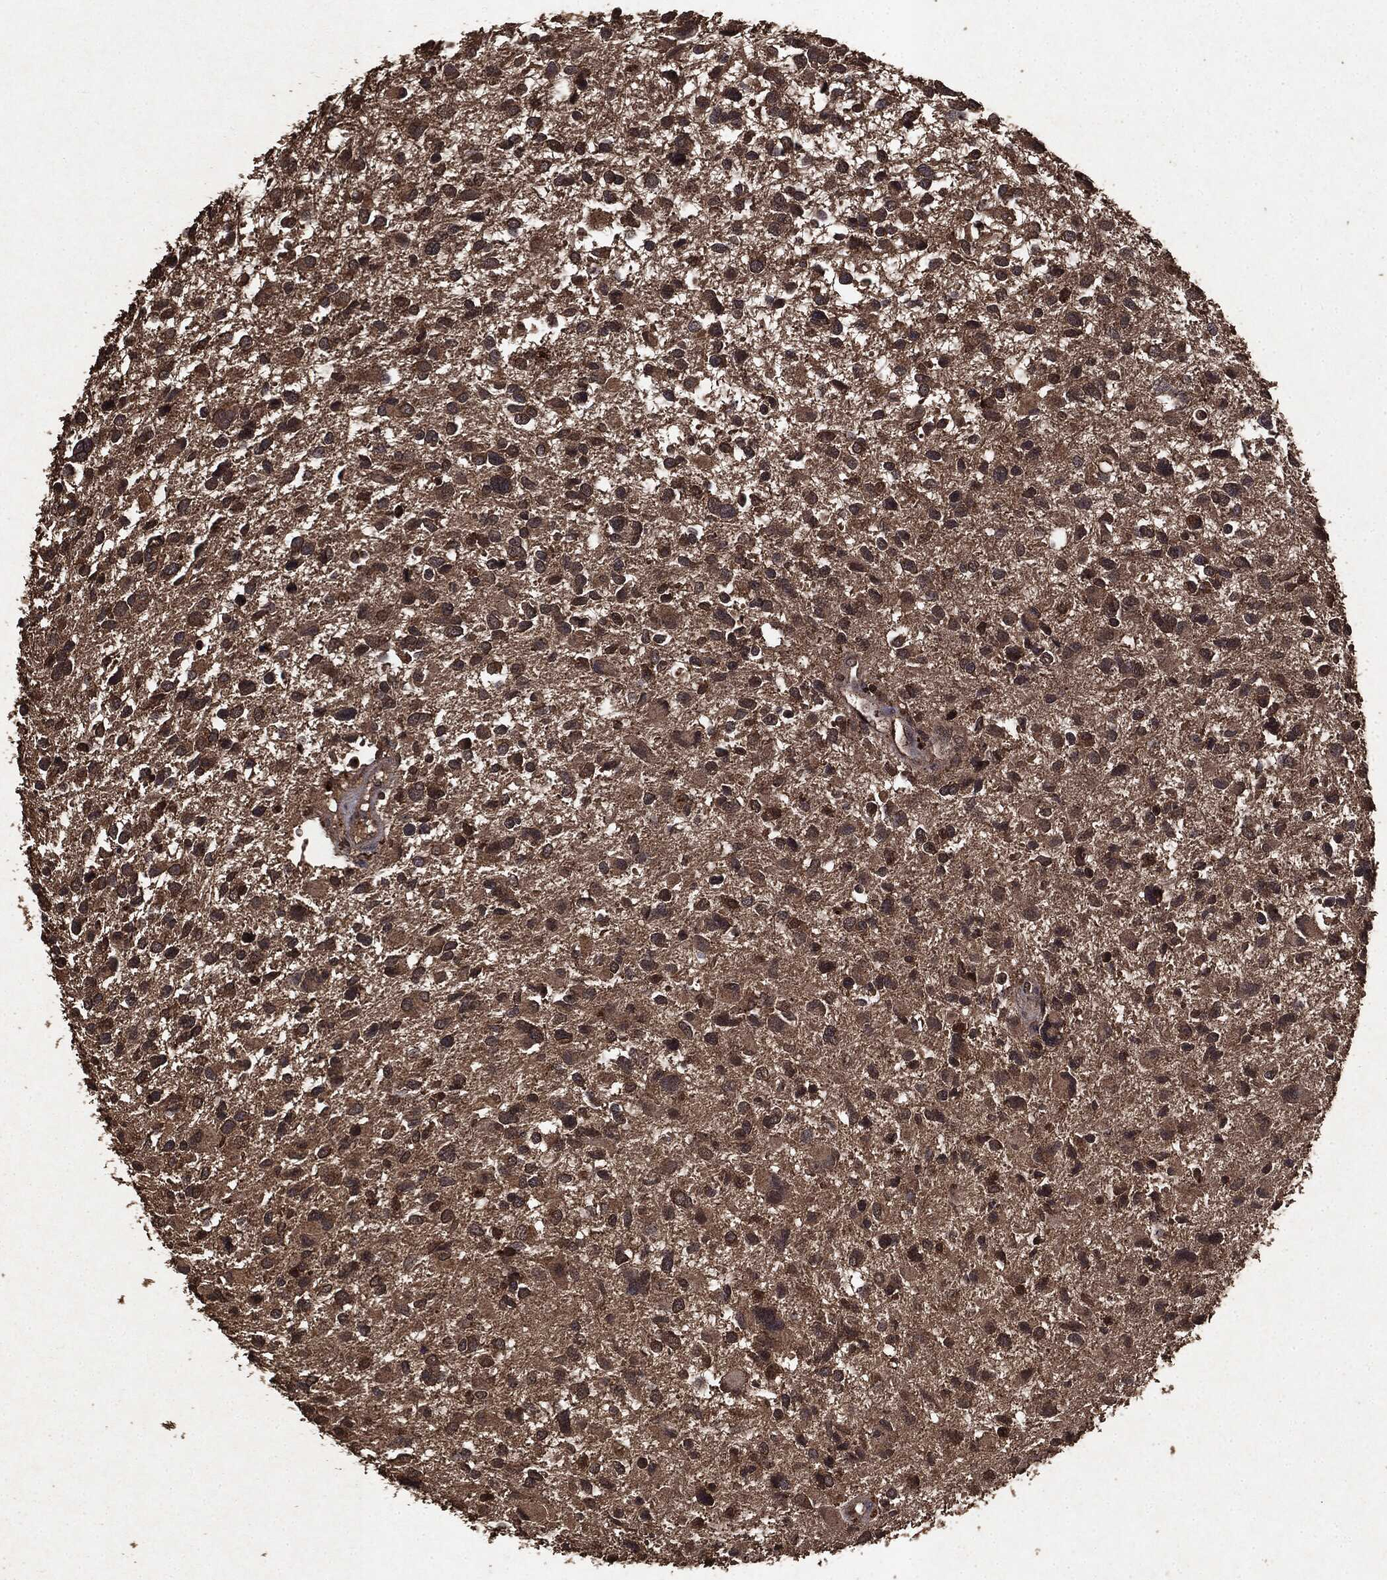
{"staining": {"intensity": "moderate", "quantity": "25%-75%", "location": "cytoplasmic/membranous"}, "tissue": "glioma", "cell_type": "Tumor cells", "image_type": "cancer", "snomed": [{"axis": "morphology", "description": "Glioma, malignant, Low grade"}, {"axis": "topography", "description": "Brain"}], "caption": "Immunohistochemistry of glioma reveals medium levels of moderate cytoplasmic/membranous expression in approximately 25%-75% of tumor cells.", "gene": "NME1", "patient": {"sex": "female", "age": 32}}